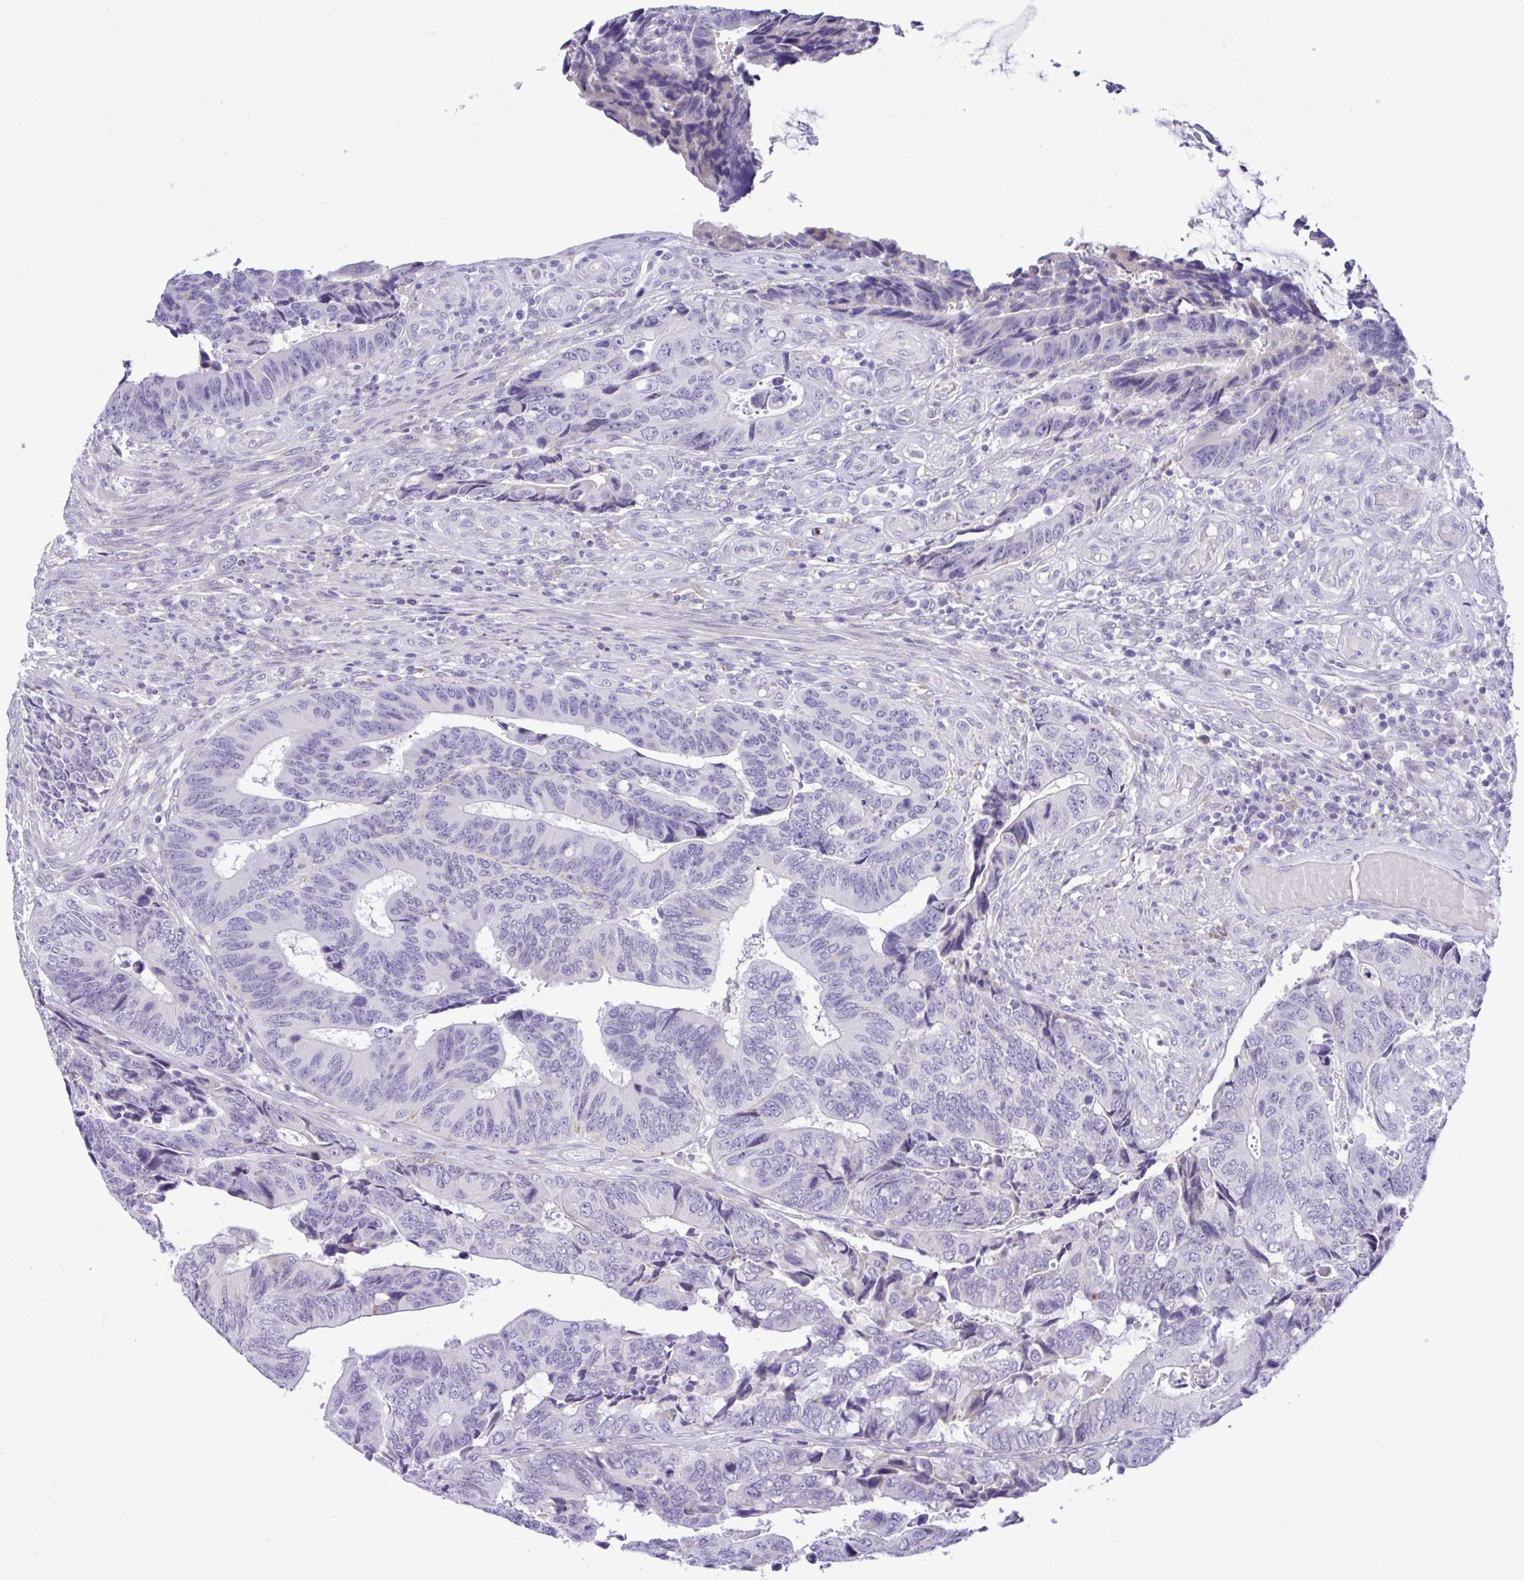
{"staining": {"intensity": "negative", "quantity": "none", "location": "none"}, "tissue": "colorectal cancer", "cell_type": "Tumor cells", "image_type": "cancer", "snomed": [{"axis": "morphology", "description": "Adenocarcinoma, NOS"}, {"axis": "topography", "description": "Colon"}], "caption": "DAB (3,3'-diaminobenzidine) immunohistochemical staining of human colorectal cancer (adenocarcinoma) displays no significant staining in tumor cells. Brightfield microscopy of immunohistochemistry stained with DAB (3,3'-diaminobenzidine) (brown) and hematoxylin (blue), captured at high magnification.", "gene": "SREBF1", "patient": {"sex": "male", "age": 87}}